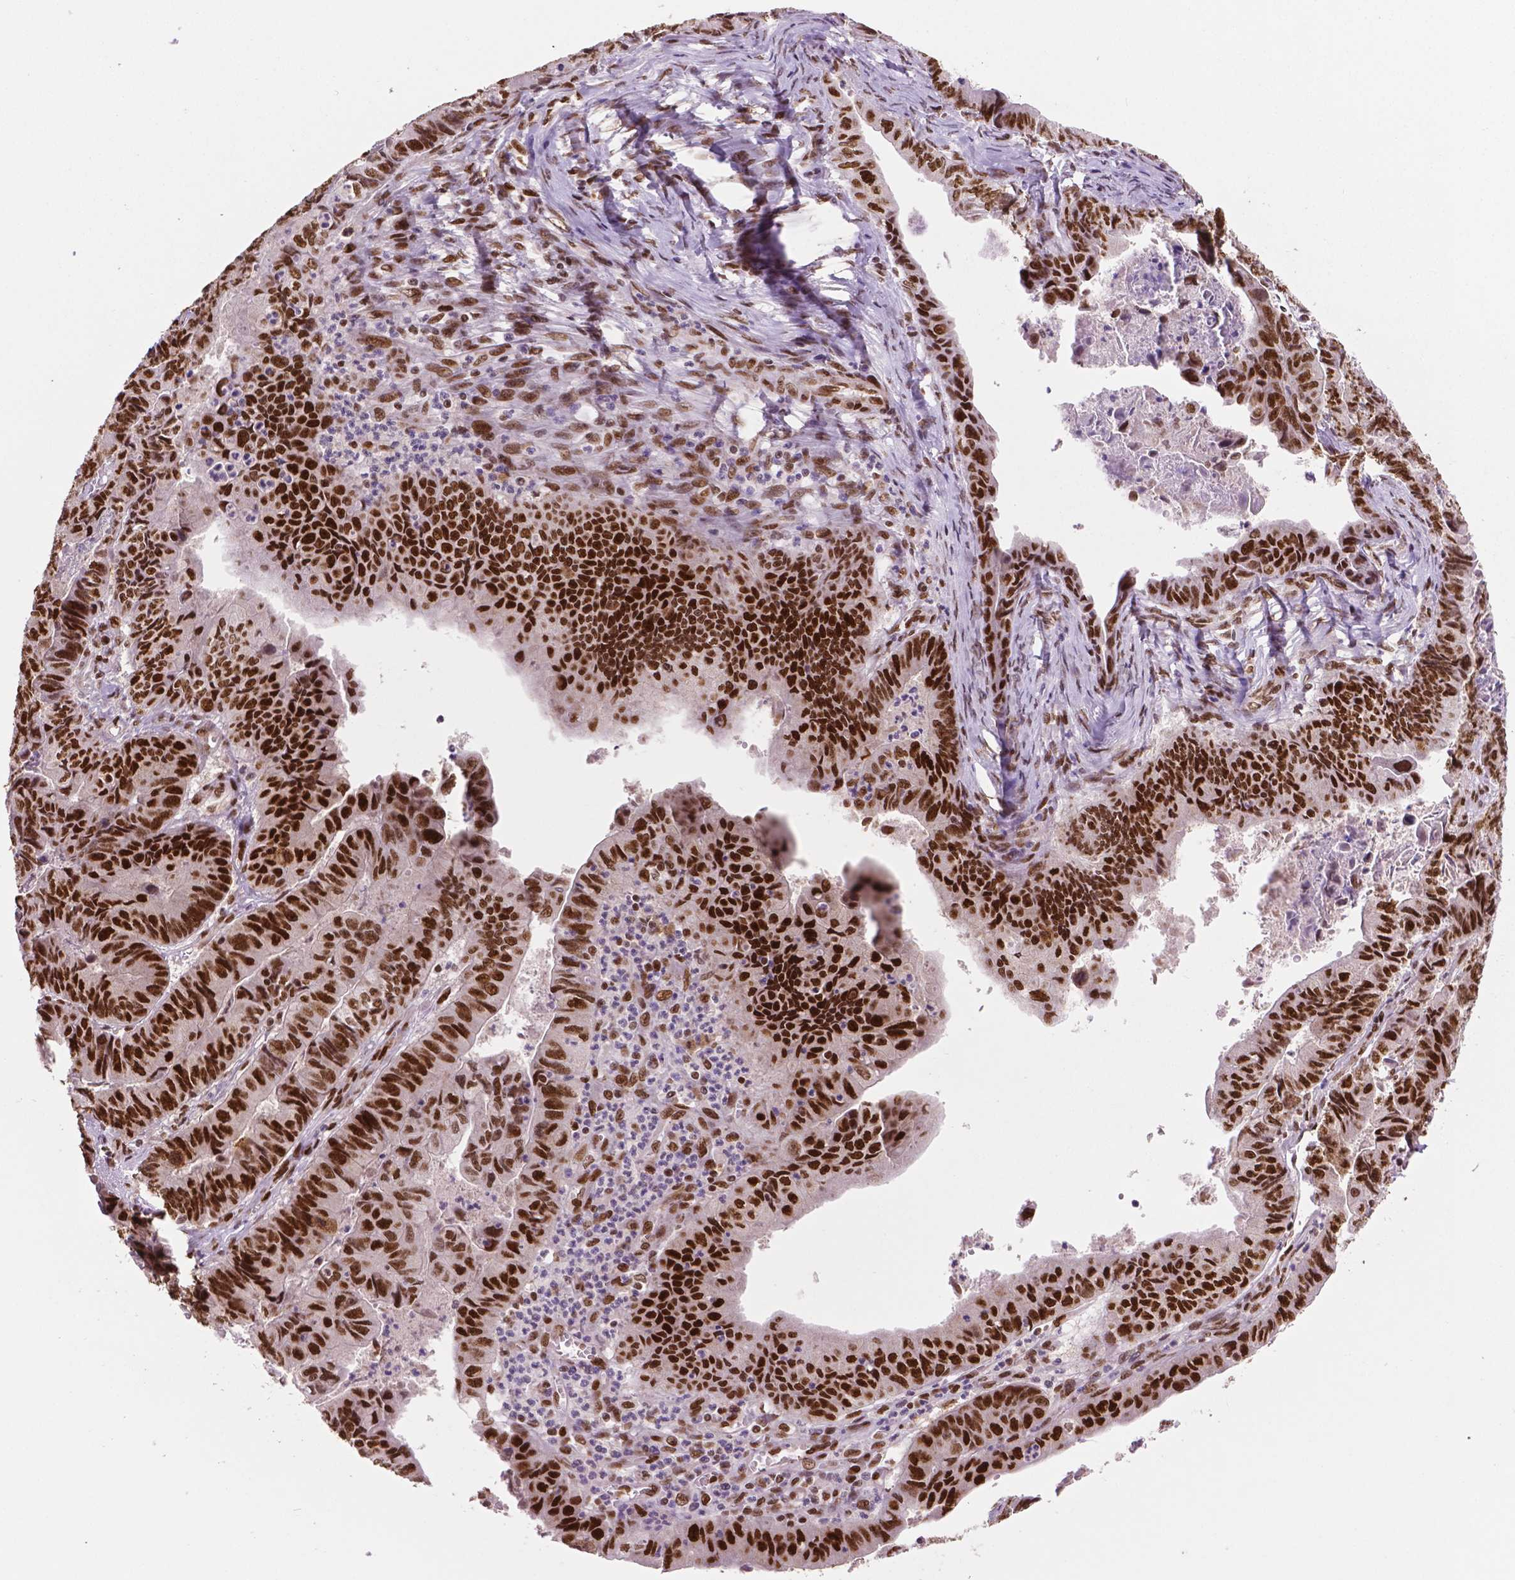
{"staining": {"intensity": "strong", "quantity": "25%-75%", "location": "nuclear"}, "tissue": "stomach cancer", "cell_type": "Tumor cells", "image_type": "cancer", "snomed": [{"axis": "morphology", "description": "Adenocarcinoma, NOS"}, {"axis": "topography", "description": "Stomach, lower"}], "caption": "Human adenocarcinoma (stomach) stained for a protein (brown) shows strong nuclear positive positivity in about 25%-75% of tumor cells.", "gene": "MLH1", "patient": {"sex": "male", "age": 77}}